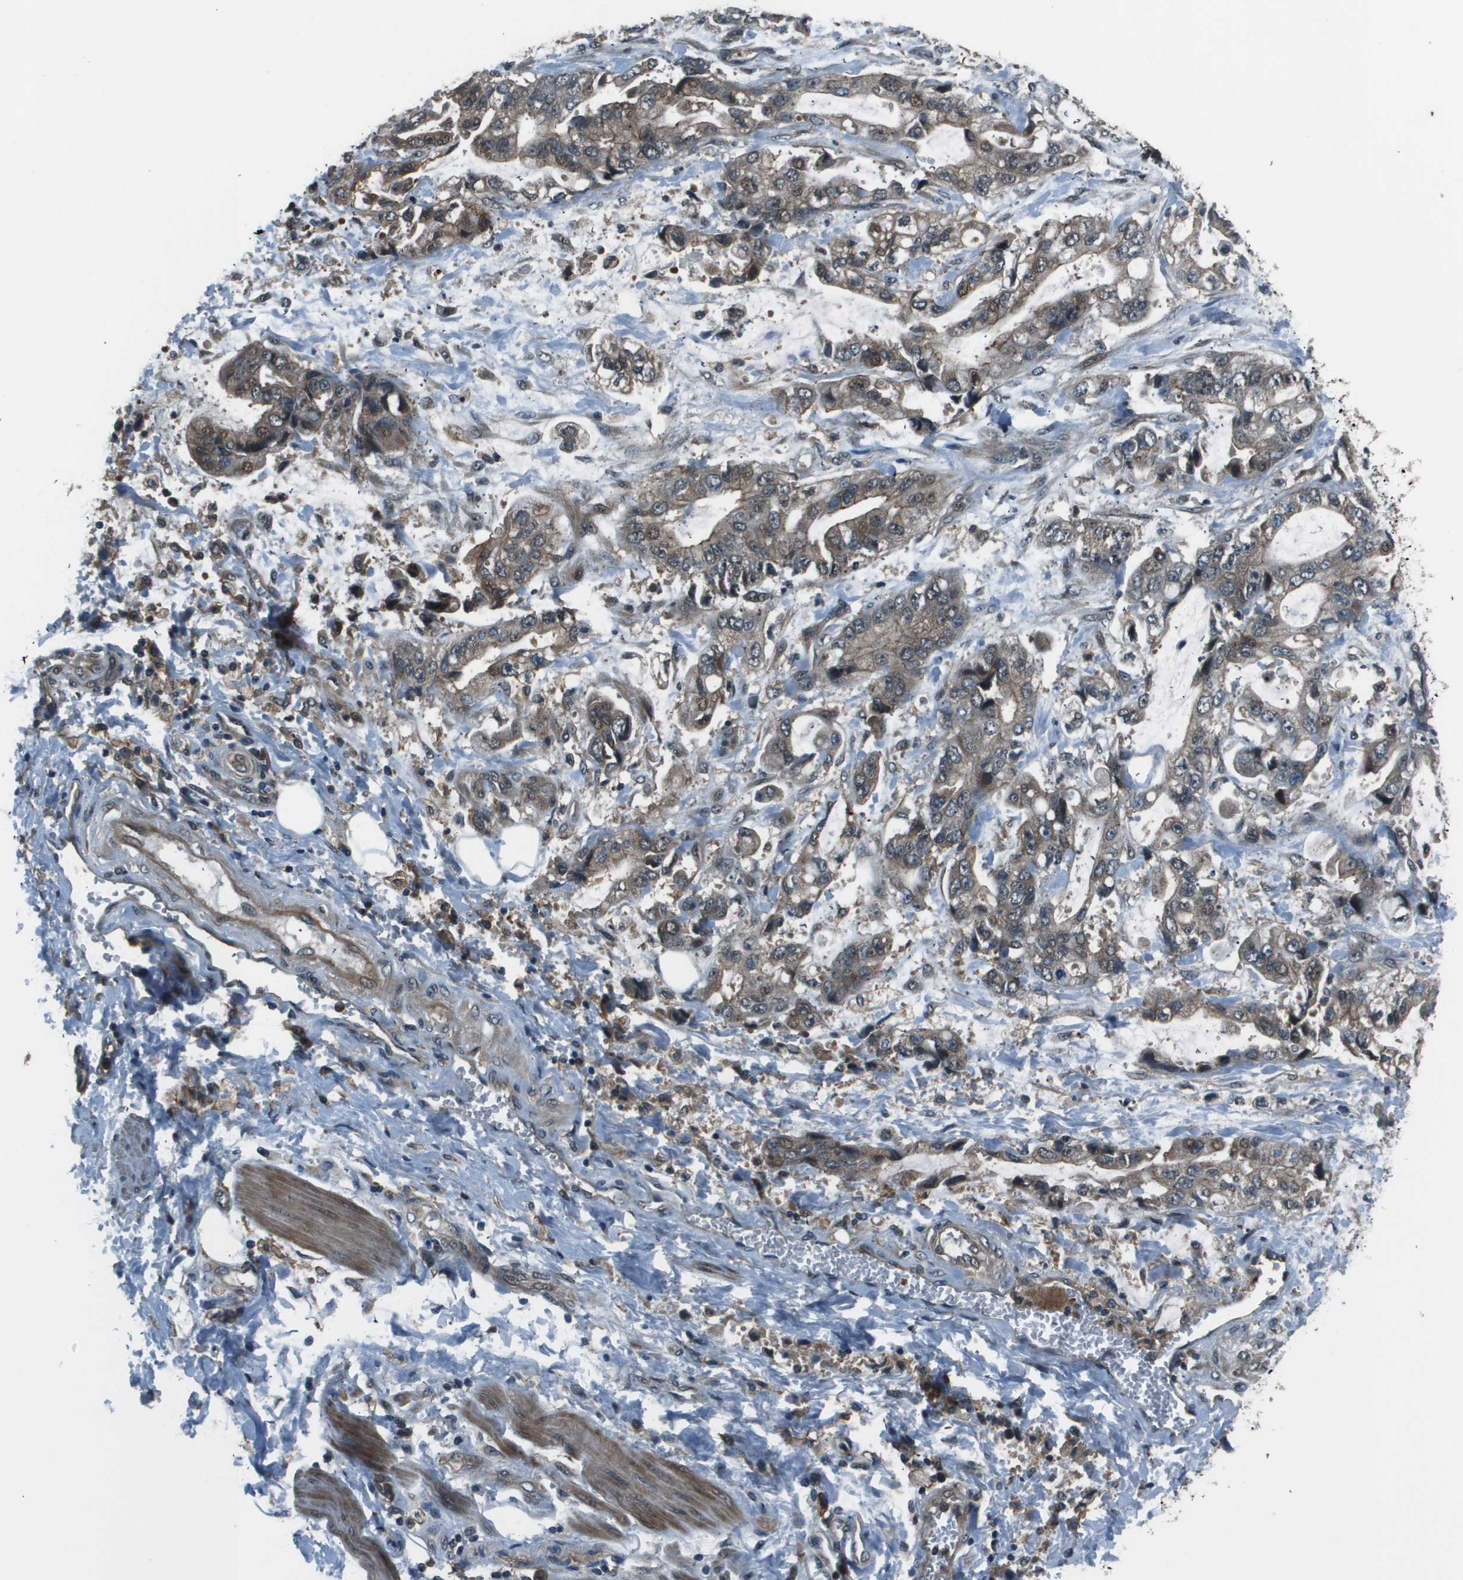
{"staining": {"intensity": "weak", "quantity": "<25%", "location": "cytoplasmic/membranous"}, "tissue": "stomach cancer", "cell_type": "Tumor cells", "image_type": "cancer", "snomed": [{"axis": "morphology", "description": "Normal tissue, NOS"}, {"axis": "morphology", "description": "Adenocarcinoma, NOS"}, {"axis": "topography", "description": "Stomach"}], "caption": "Tumor cells show no significant expression in stomach cancer (adenocarcinoma). (DAB immunohistochemistry visualized using brightfield microscopy, high magnification).", "gene": "ARHGEF11", "patient": {"sex": "male", "age": 62}}